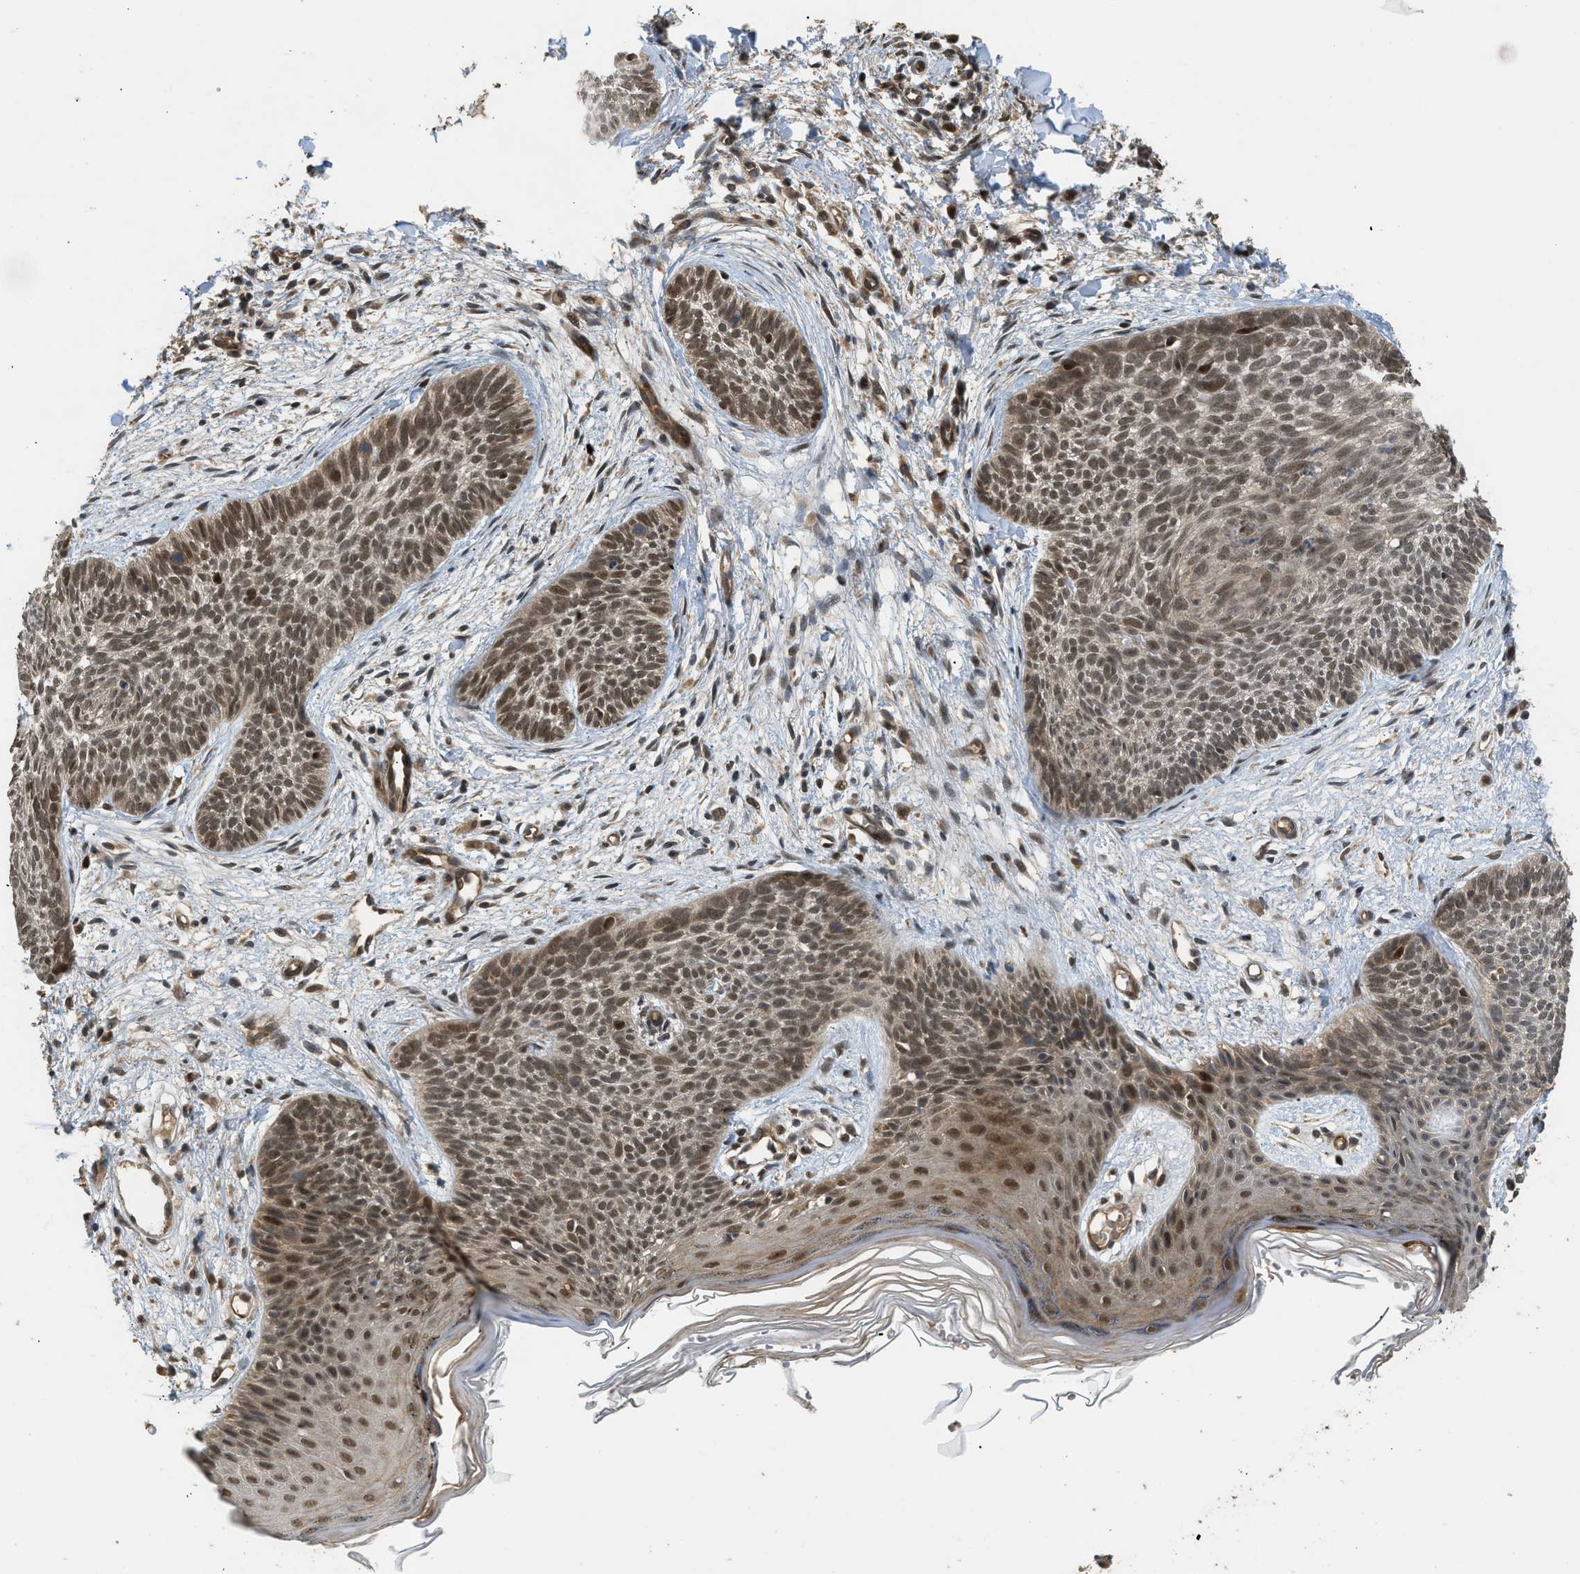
{"staining": {"intensity": "moderate", "quantity": ">75%", "location": "nuclear"}, "tissue": "skin cancer", "cell_type": "Tumor cells", "image_type": "cancer", "snomed": [{"axis": "morphology", "description": "Basal cell carcinoma"}, {"axis": "topography", "description": "Skin"}], "caption": "This is an image of immunohistochemistry (IHC) staining of skin cancer, which shows moderate staining in the nuclear of tumor cells.", "gene": "GET1", "patient": {"sex": "female", "age": 59}}